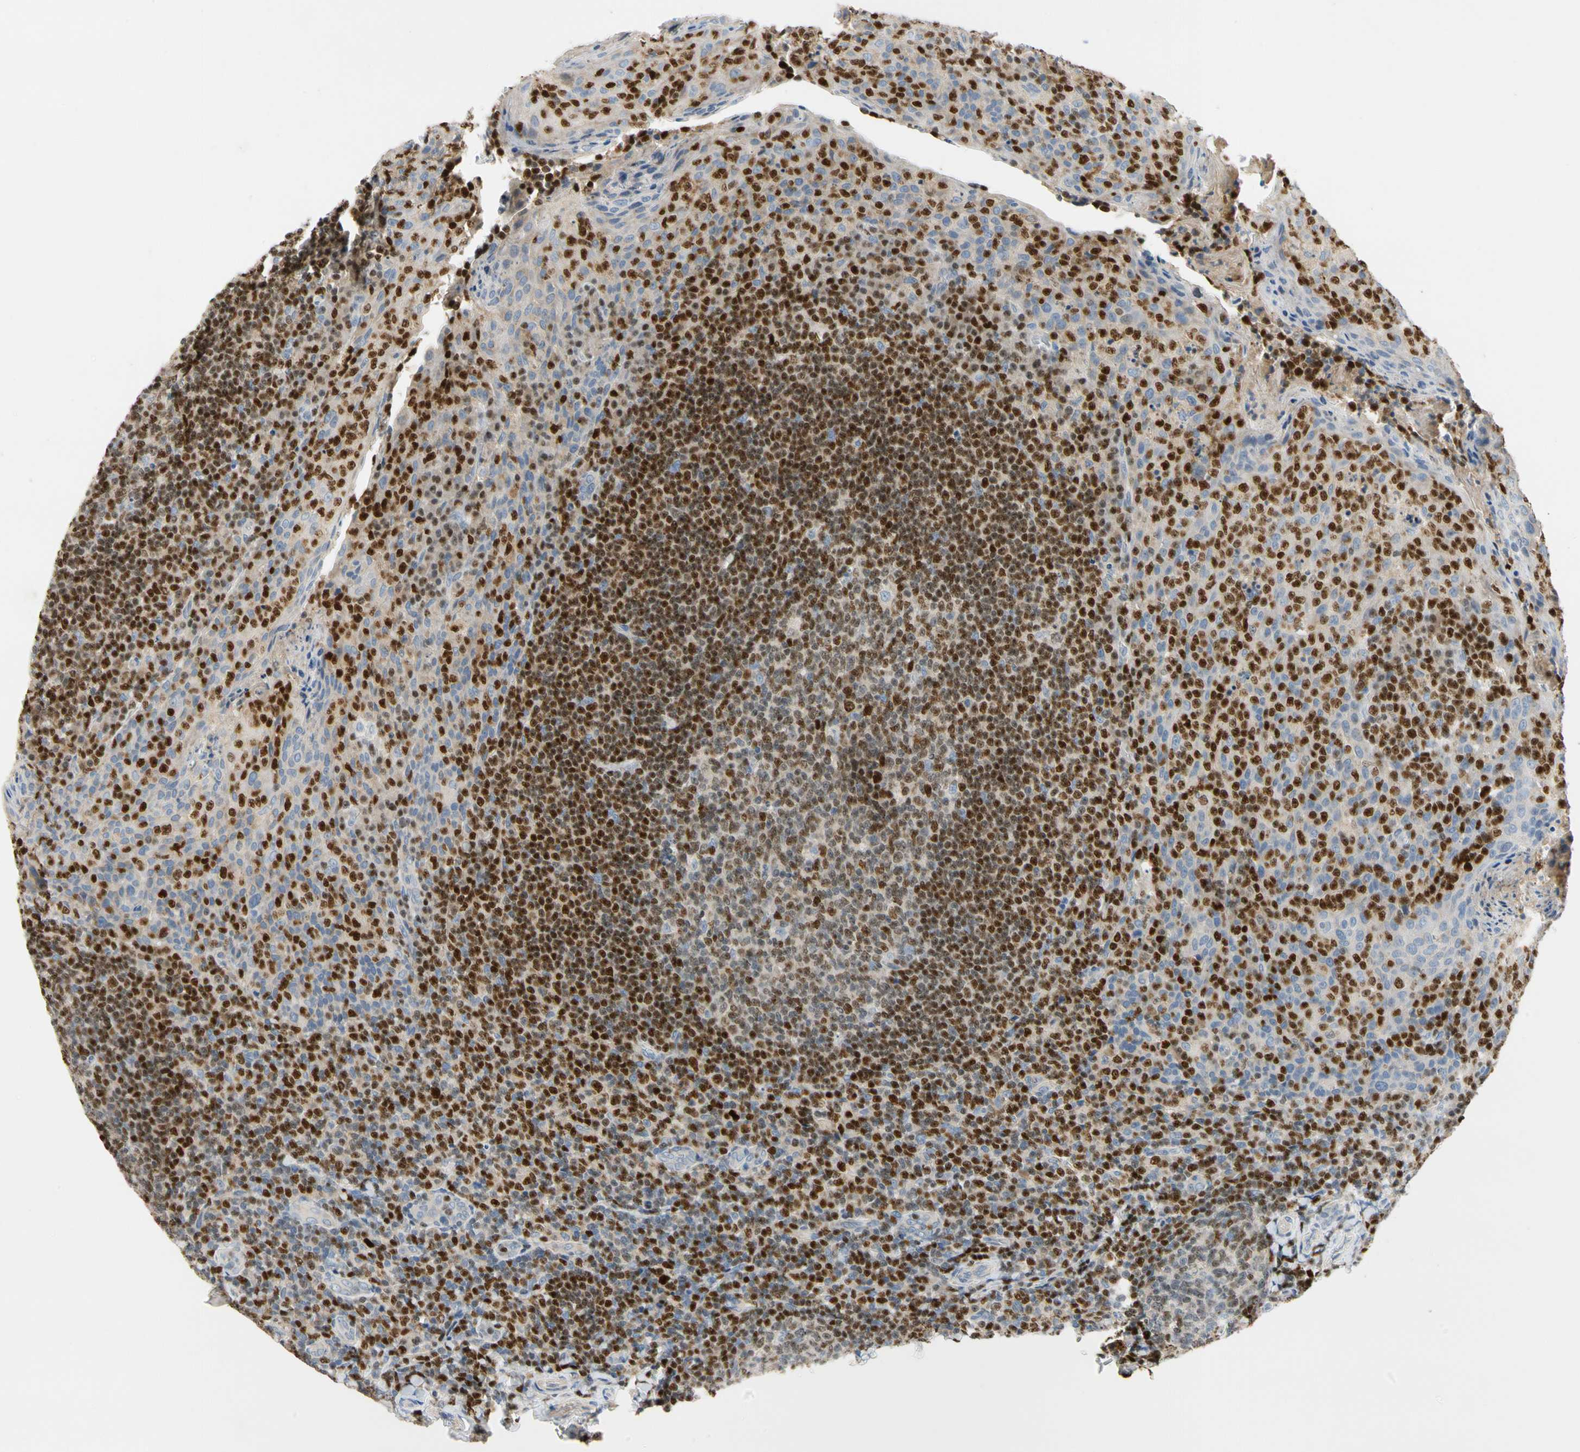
{"staining": {"intensity": "moderate", "quantity": "25%-75%", "location": "nuclear"}, "tissue": "tonsil", "cell_type": "Germinal center cells", "image_type": "normal", "snomed": [{"axis": "morphology", "description": "Normal tissue, NOS"}, {"axis": "topography", "description": "Tonsil"}], "caption": "Immunohistochemistry (DAB (3,3'-diaminobenzidine)) staining of benign human tonsil exhibits moderate nuclear protein expression in about 25%-75% of germinal center cells.", "gene": "SP140", "patient": {"sex": "male", "age": 17}}